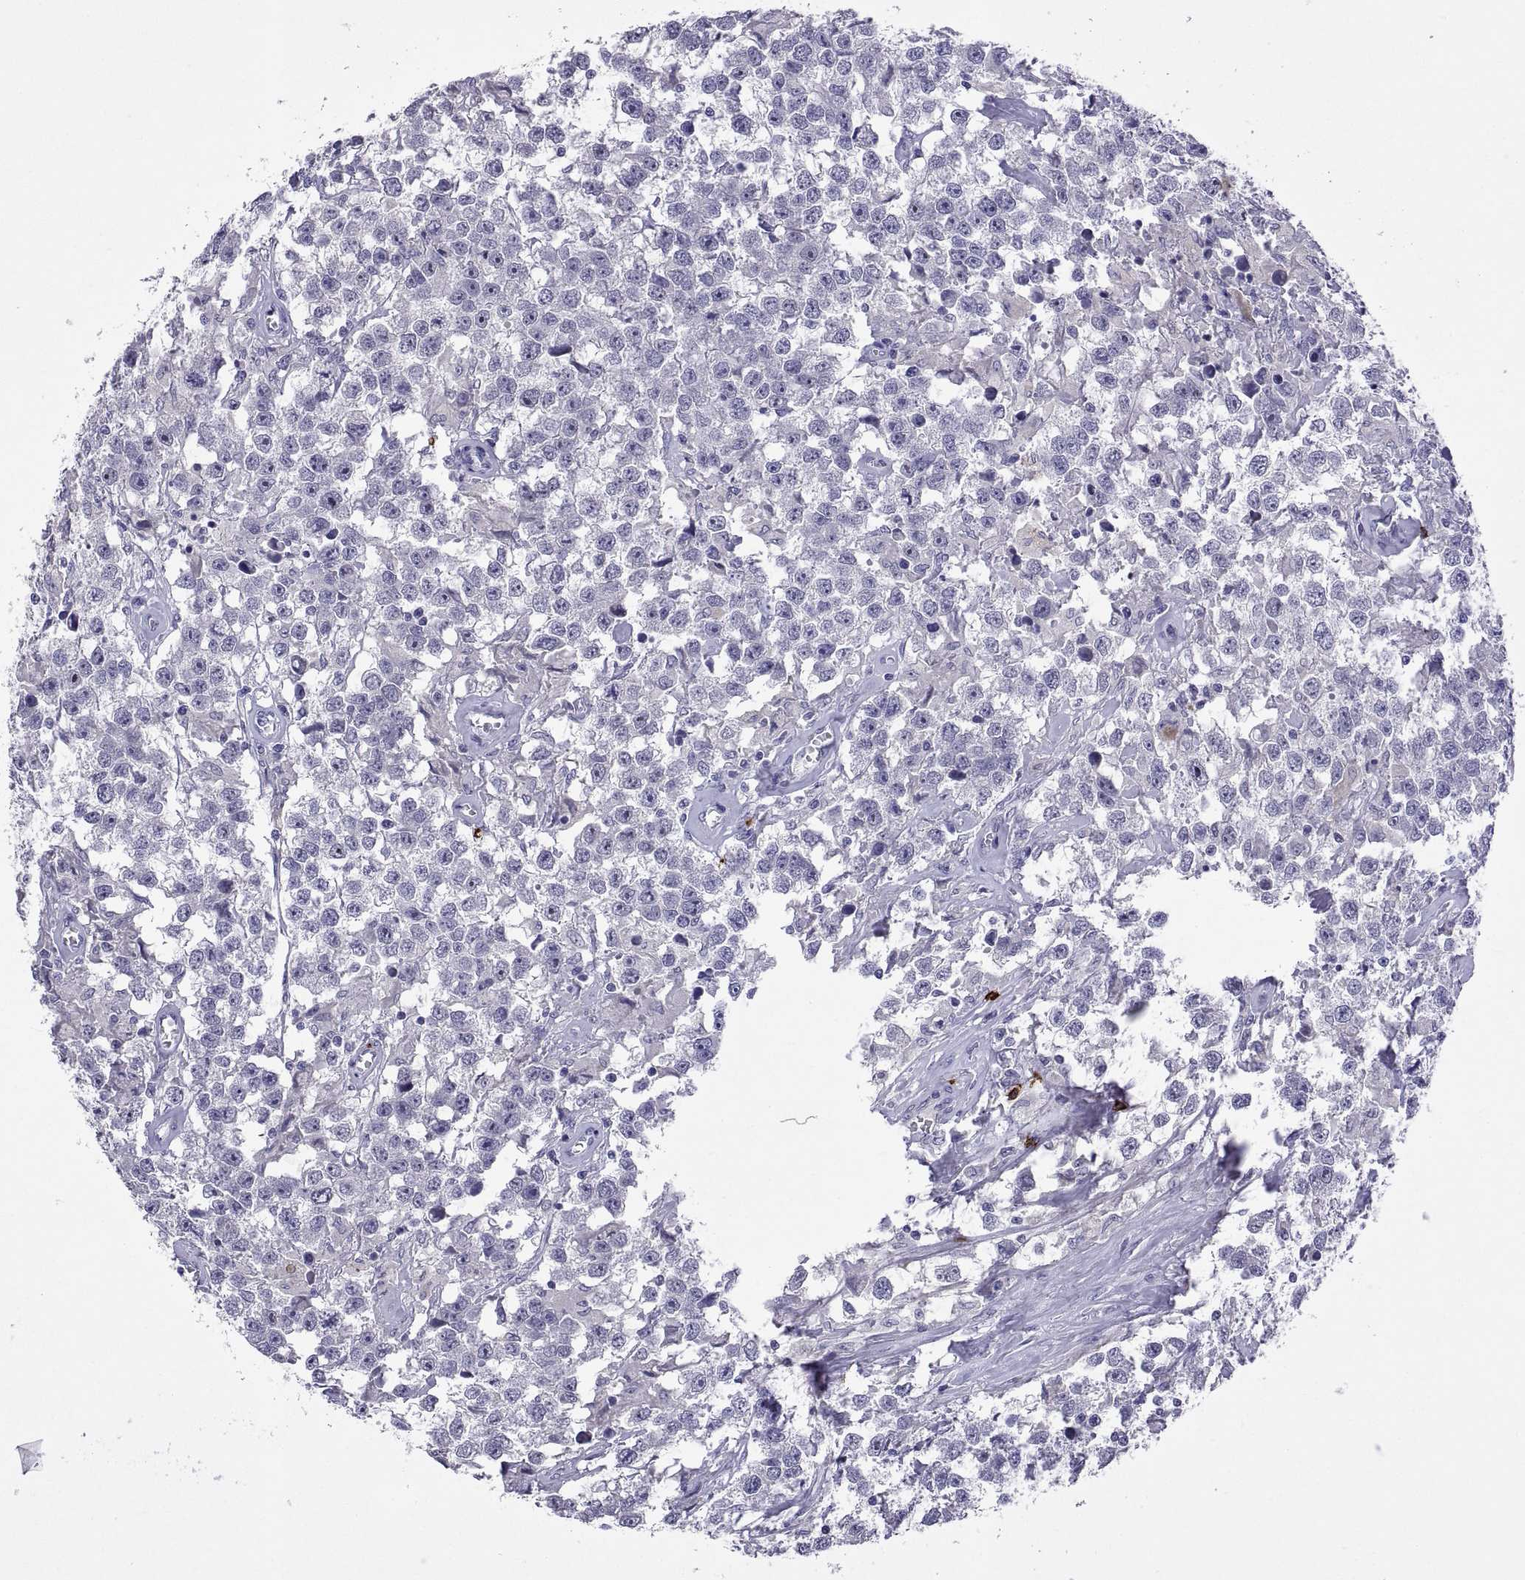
{"staining": {"intensity": "negative", "quantity": "none", "location": "none"}, "tissue": "testis cancer", "cell_type": "Tumor cells", "image_type": "cancer", "snomed": [{"axis": "morphology", "description": "Seminoma, NOS"}, {"axis": "topography", "description": "Testis"}], "caption": "This is a image of IHC staining of seminoma (testis), which shows no positivity in tumor cells.", "gene": "MS4A1", "patient": {"sex": "male", "age": 43}}